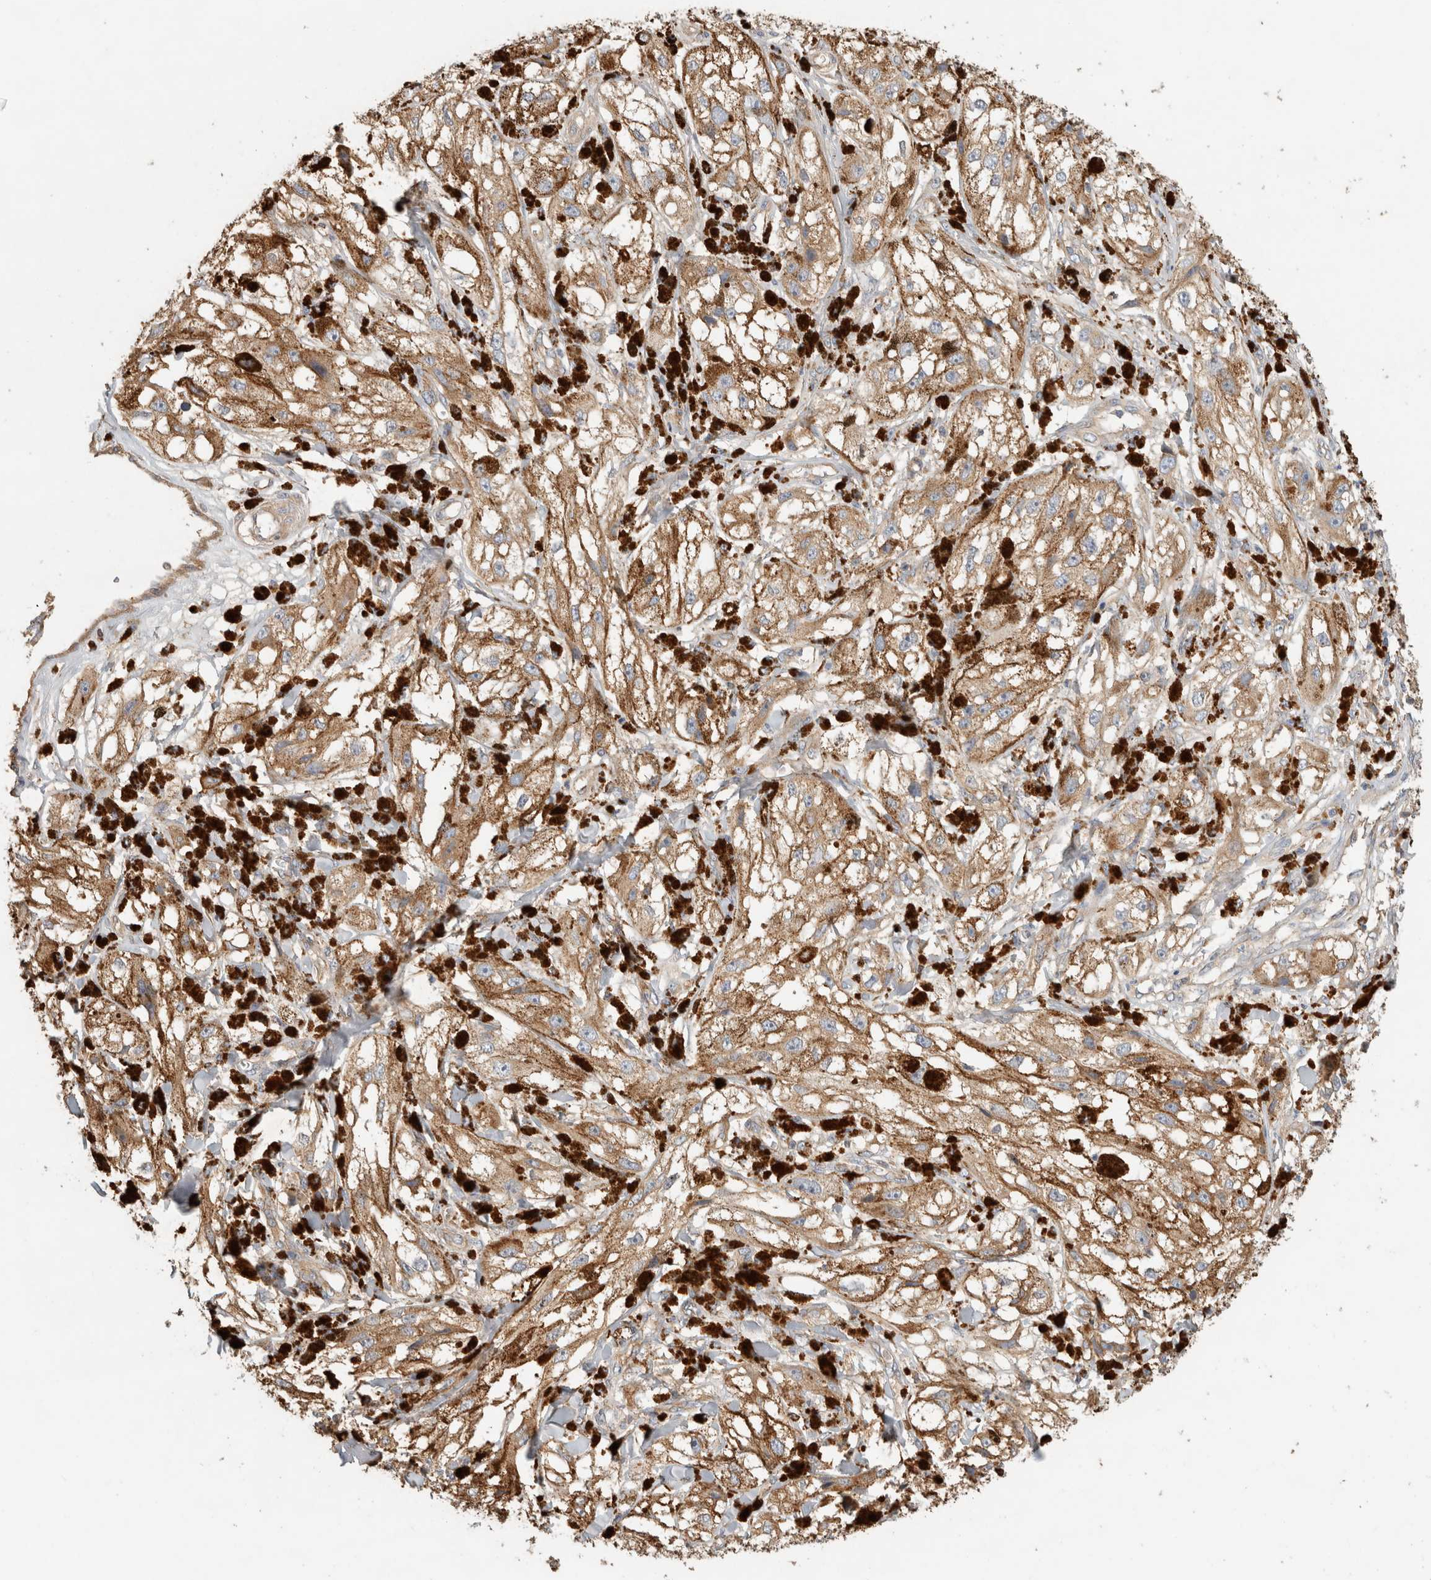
{"staining": {"intensity": "moderate", "quantity": ">75%", "location": "cytoplasmic/membranous"}, "tissue": "melanoma", "cell_type": "Tumor cells", "image_type": "cancer", "snomed": [{"axis": "morphology", "description": "Malignant melanoma, NOS"}, {"axis": "topography", "description": "Skin"}], "caption": "High-magnification brightfield microscopy of melanoma stained with DAB (brown) and counterstained with hematoxylin (blue). tumor cells exhibit moderate cytoplasmic/membranous staining is identified in approximately>75% of cells. The protein is stained brown, and the nuclei are stained in blue (DAB IHC with brightfield microscopy, high magnification).", "gene": "EIF4G3", "patient": {"sex": "male", "age": 88}}